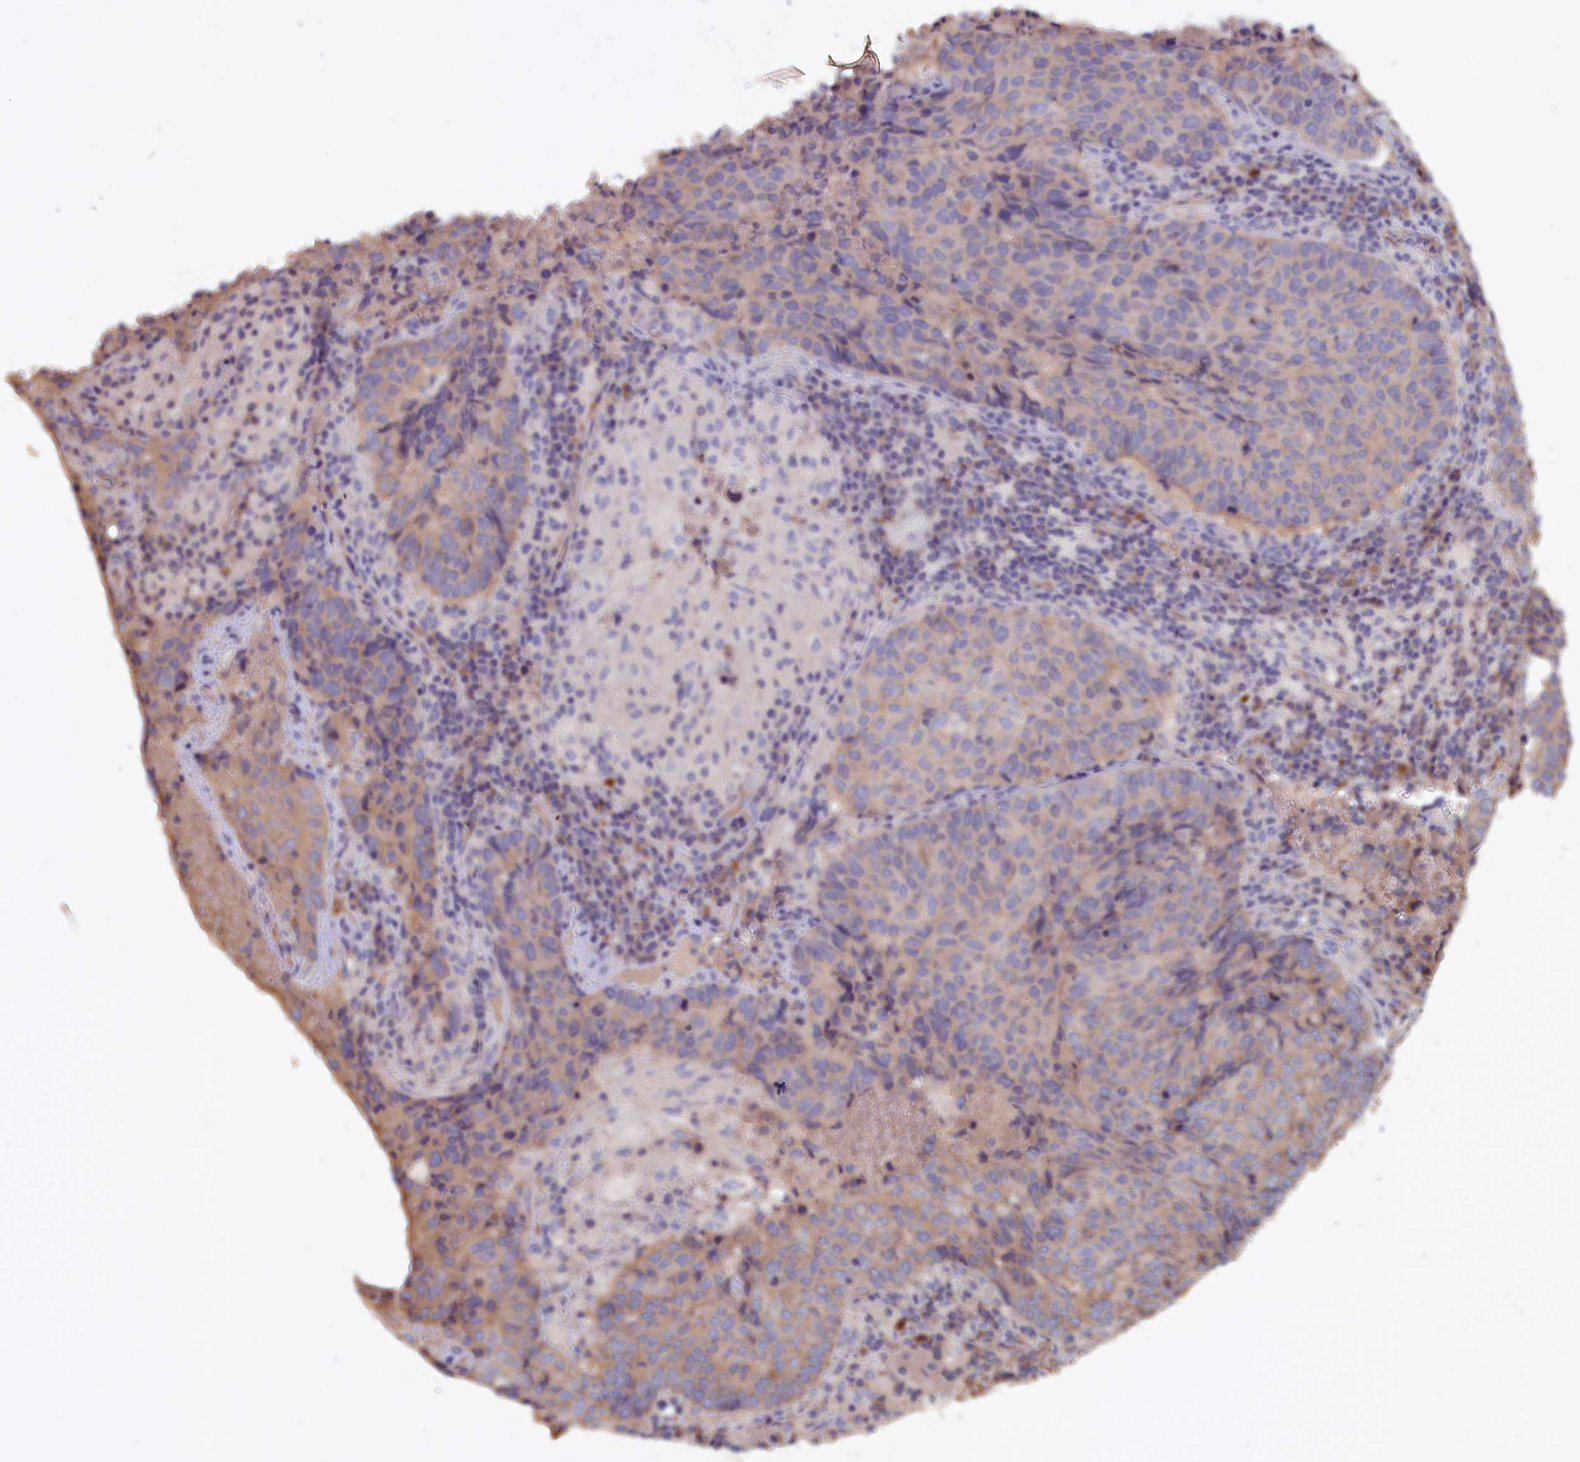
{"staining": {"intensity": "weak", "quantity": "<25%", "location": "cytoplasmic/membranous"}, "tissue": "lung cancer", "cell_type": "Tumor cells", "image_type": "cancer", "snomed": [{"axis": "morphology", "description": "Squamous cell carcinoma, NOS"}, {"axis": "topography", "description": "Lung"}], "caption": "Immunohistochemical staining of human squamous cell carcinoma (lung) demonstrates no significant positivity in tumor cells. The staining was performed using DAB (3,3'-diaminobenzidine) to visualize the protein expression in brown, while the nuclei were stained in blue with hematoxylin (Magnification: 20x).", "gene": "ANKRD2", "patient": {"sex": "male", "age": 73}}